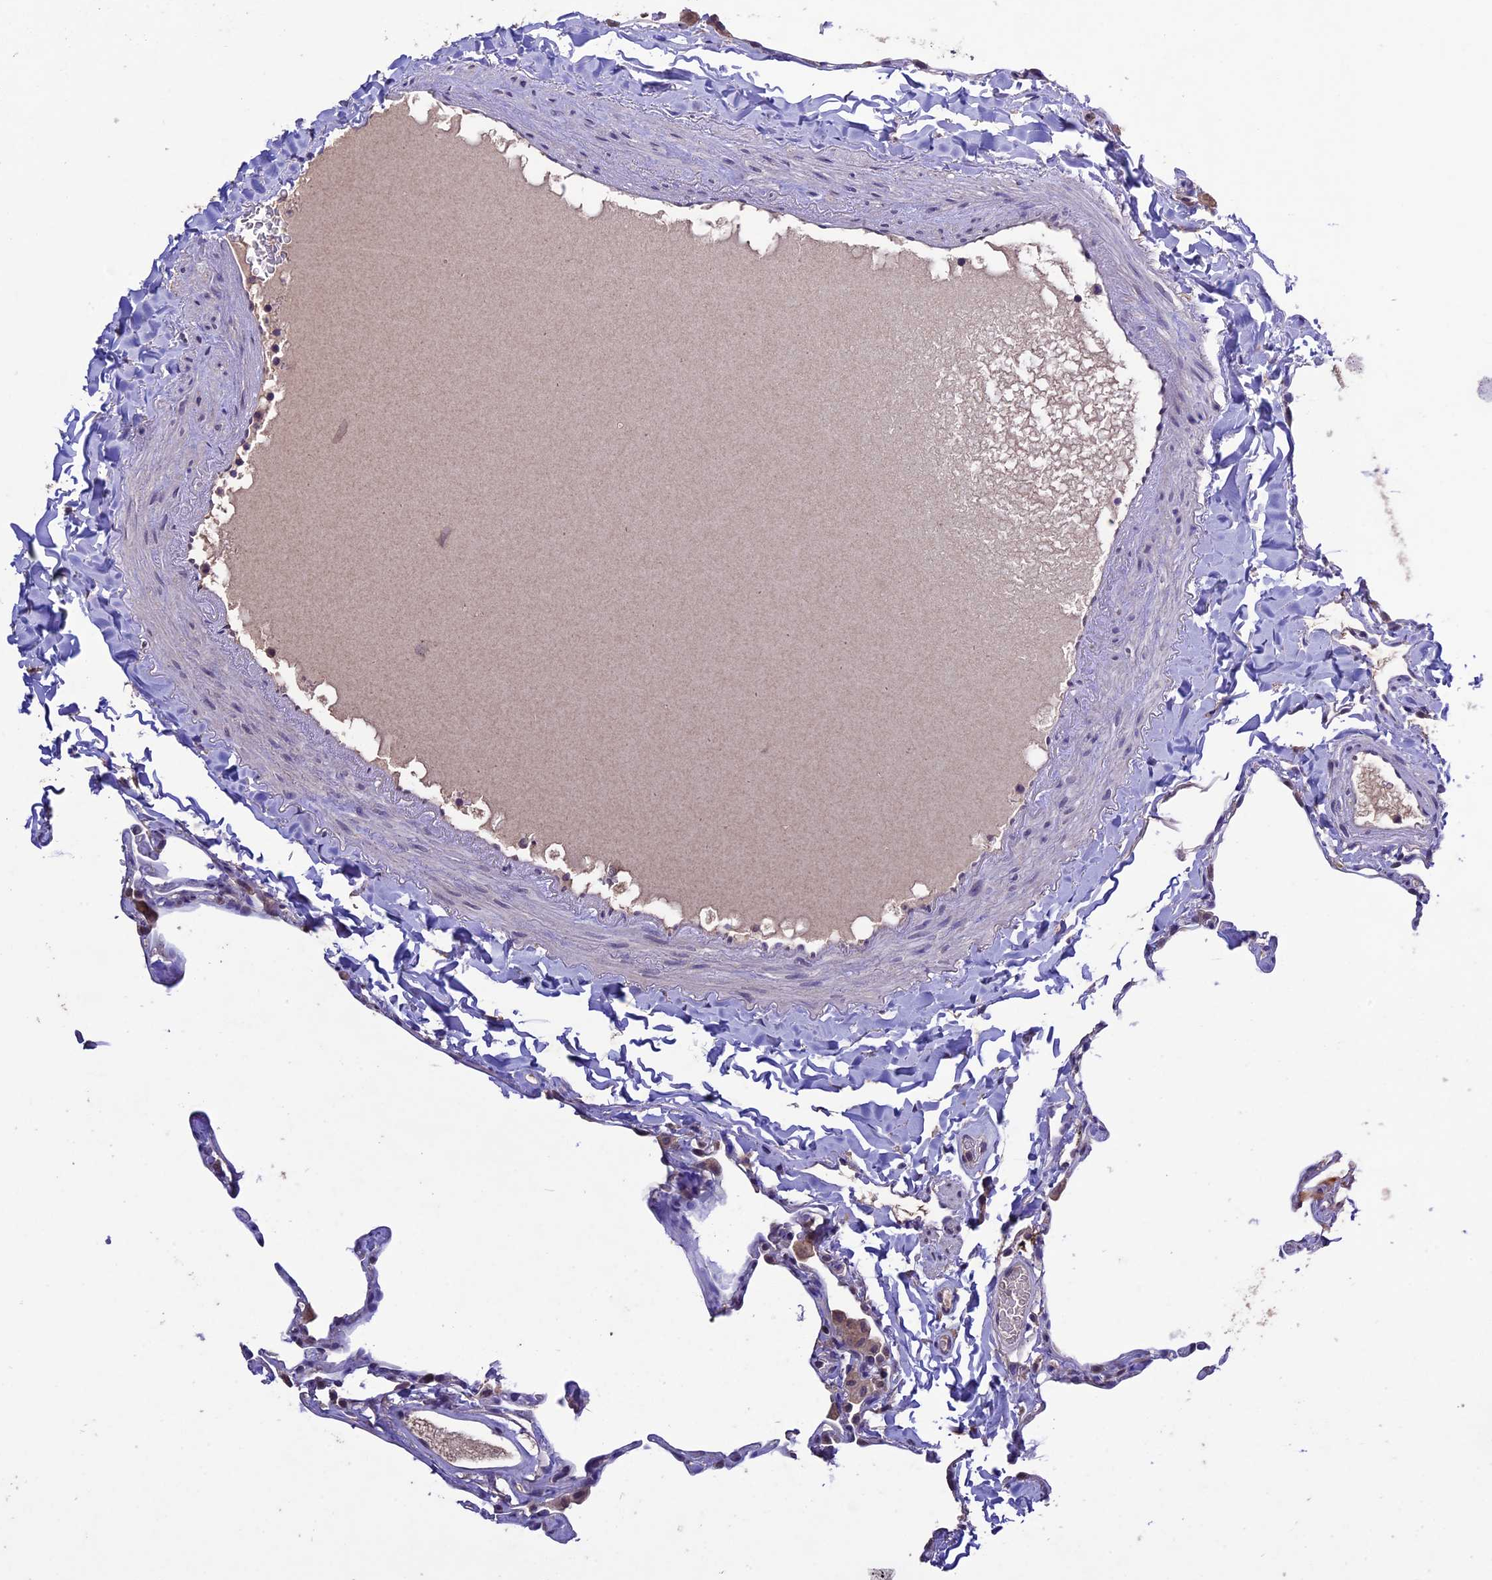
{"staining": {"intensity": "negative", "quantity": "none", "location": "none"}, "tissue": "lung", "cell_type": "Alveolar cells", "image_type": "normal", "snomed": [{"axis": "morphology", "description": "Normal tissue, NOS"}, {"axis": "topography", "description": "Lung"}], "caption": "The micrograph shows no significant staining in alveolar cells of lung.", "gene": "DIS3L", "patient": {"sex": "male", "age": 65}}